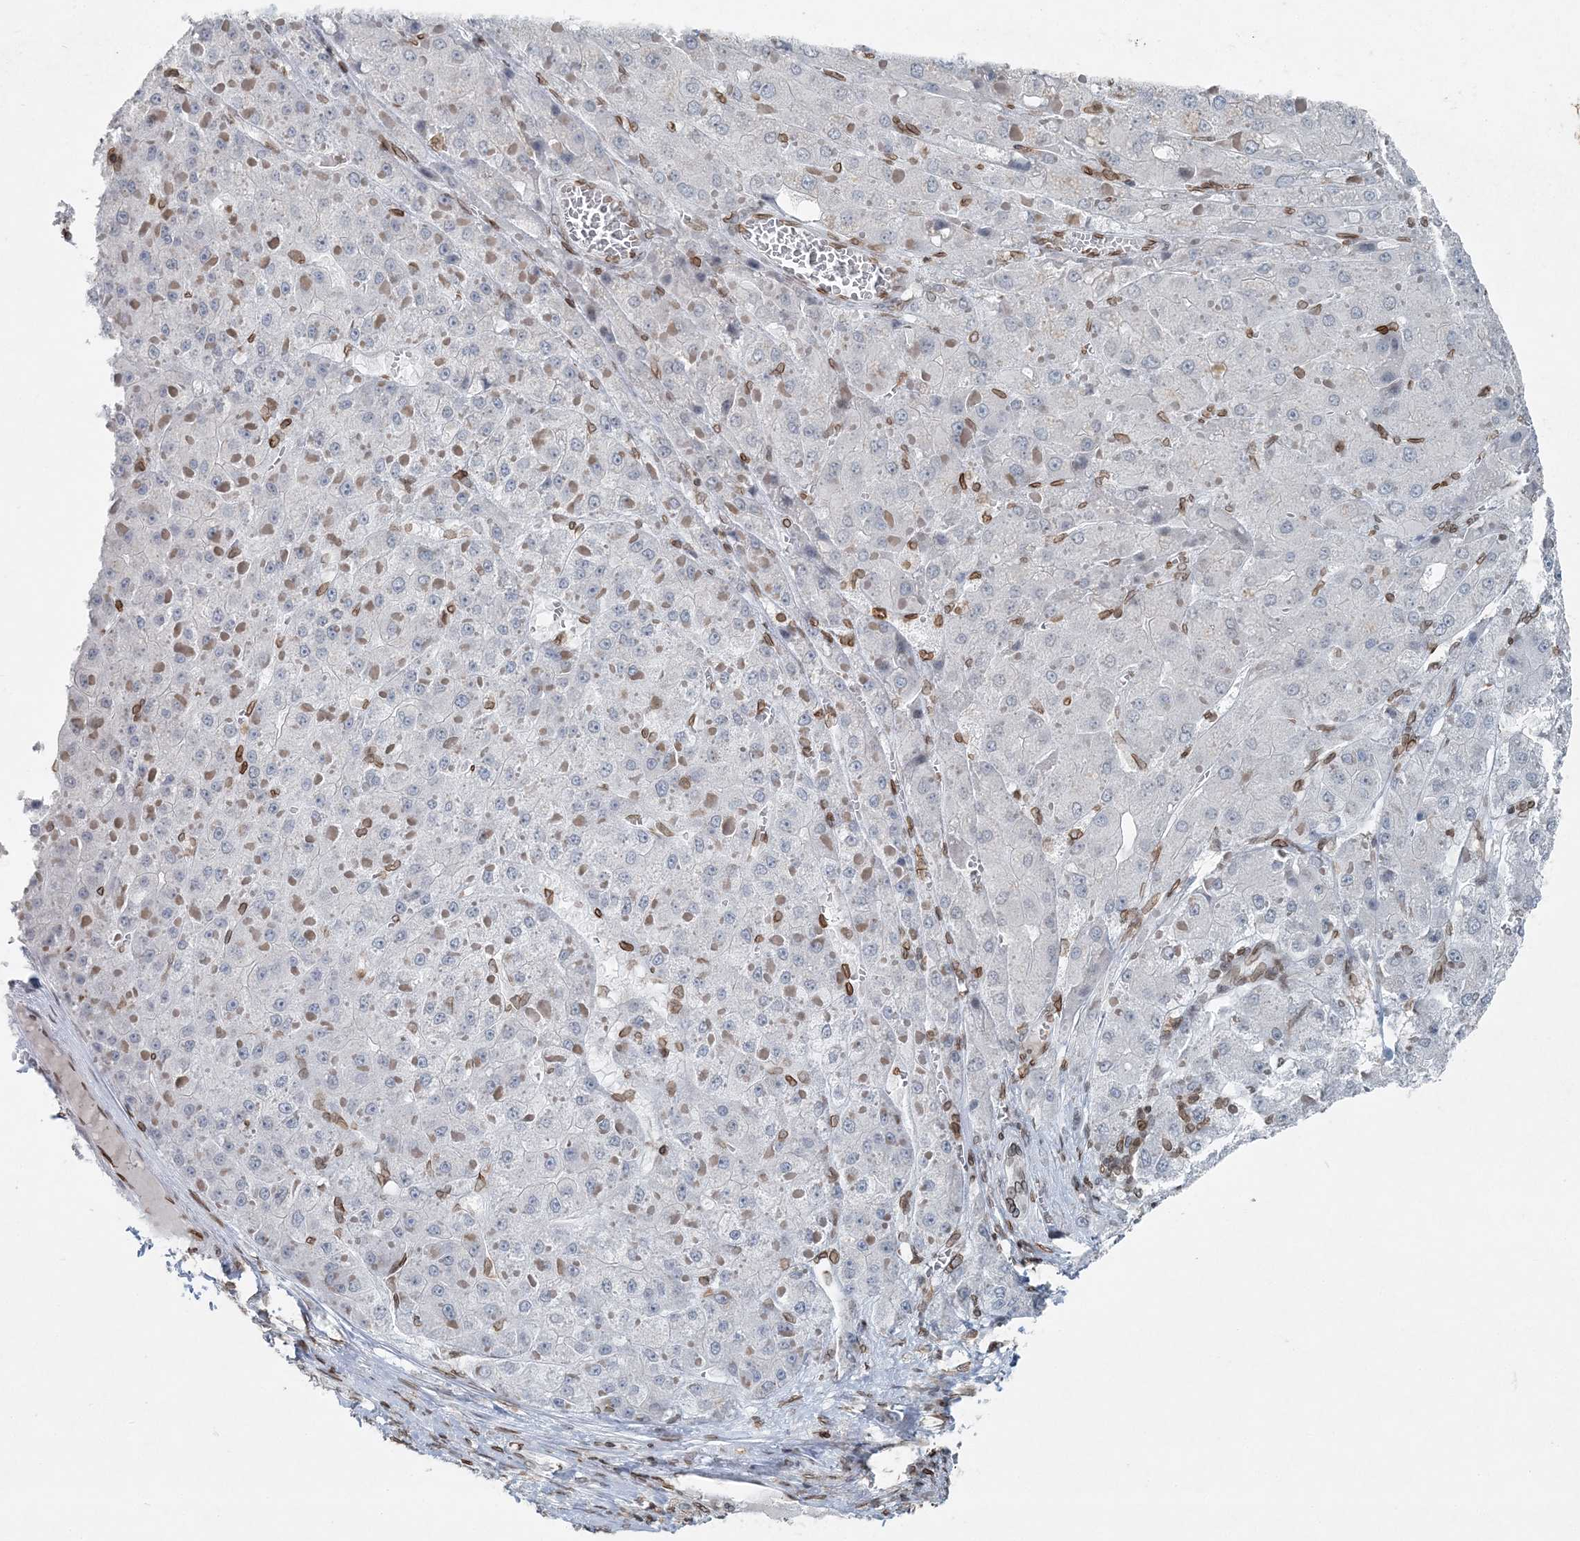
{"staining": {"intensity": "negative", "quantity": "none", "location": "none"}, "tissue": "liver cancer", "cell_type": "Tumor cells", "image_type": "cancer", "snomed": [{"axis": "morphology", "description": "Carcinoma, Hepatocellular, NOS"}, {"axis": "topography", "description": "Liver"}], "caption": "Tumor cells are negative for brown protein staining in liver cancer (hepatocellular carcinoma).", "gene": "GJD4", "patient": {"sex": "female", "age": 73}}